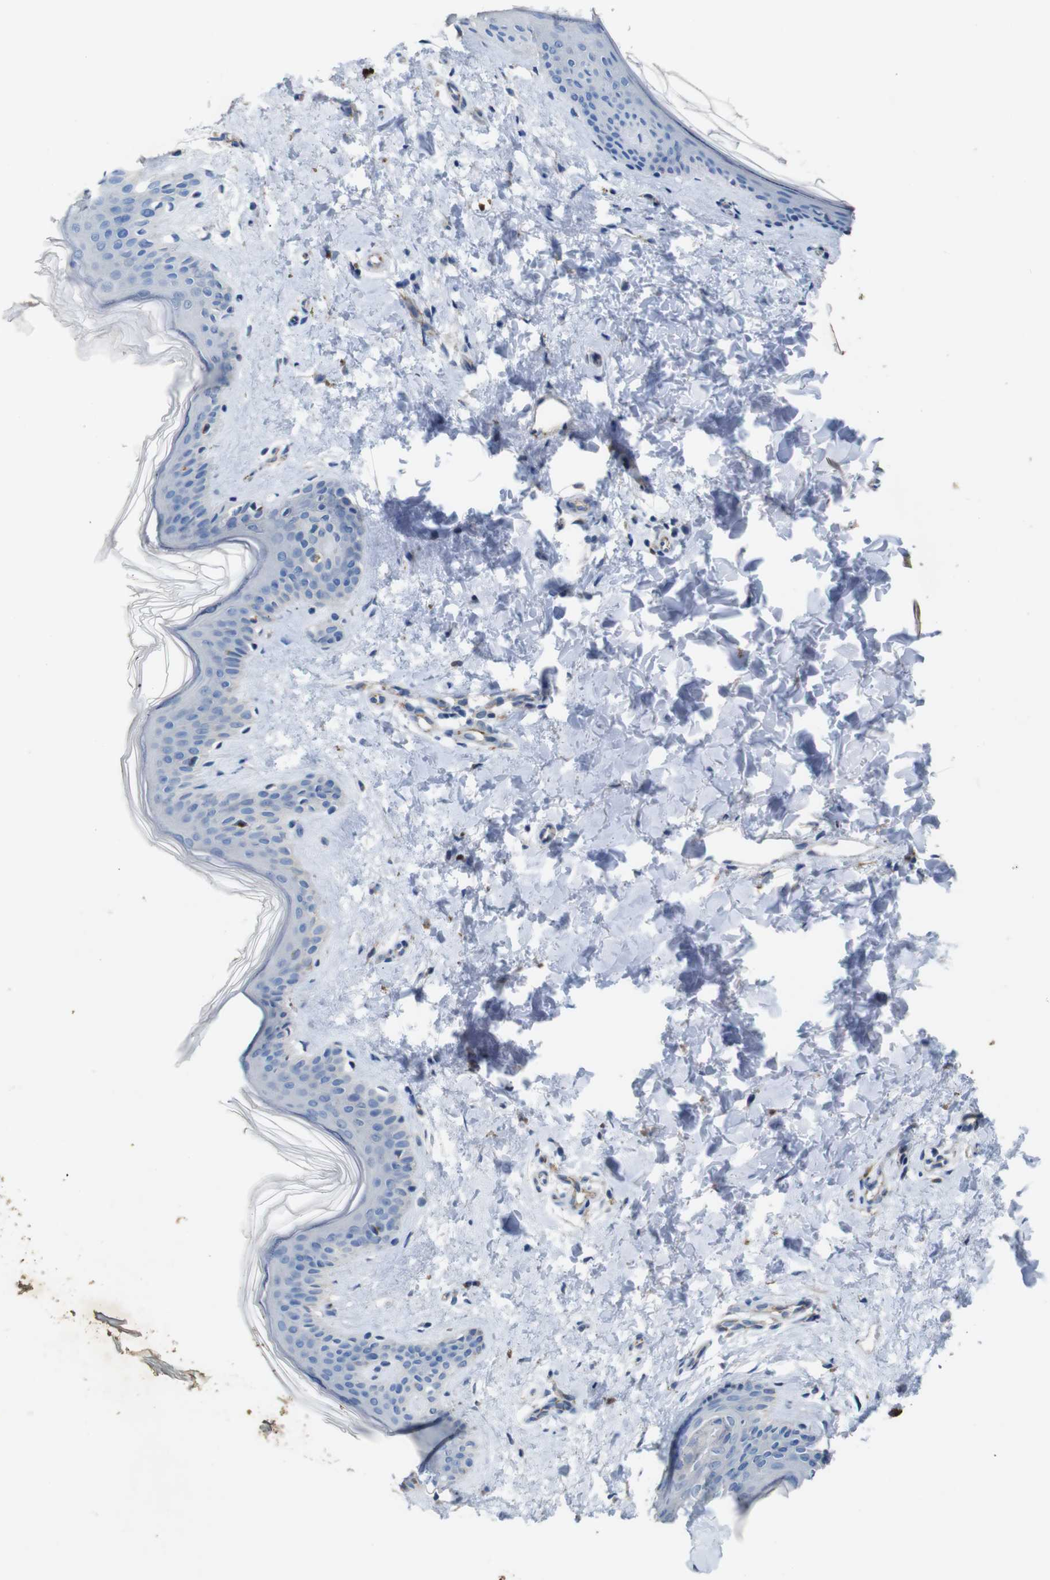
{"staining": {"intensity": "negative", "quantity": "none", "location": "none"}, "tissue": "skin", "cell_type": "Fibroblasts", "image_type": "normal", "snomed": [{"axis": "morphology", "description": "Normal tissue, NOS"}, {"axis": "topography", "description": "Skin"}], "caption": "Fibroblasts show no significant protein positivity in benign skin. (IHC, brightfield microscopy, high magnification).", "gene": "NHLRC3", "patient": {"sex": "female", "age": 41}}